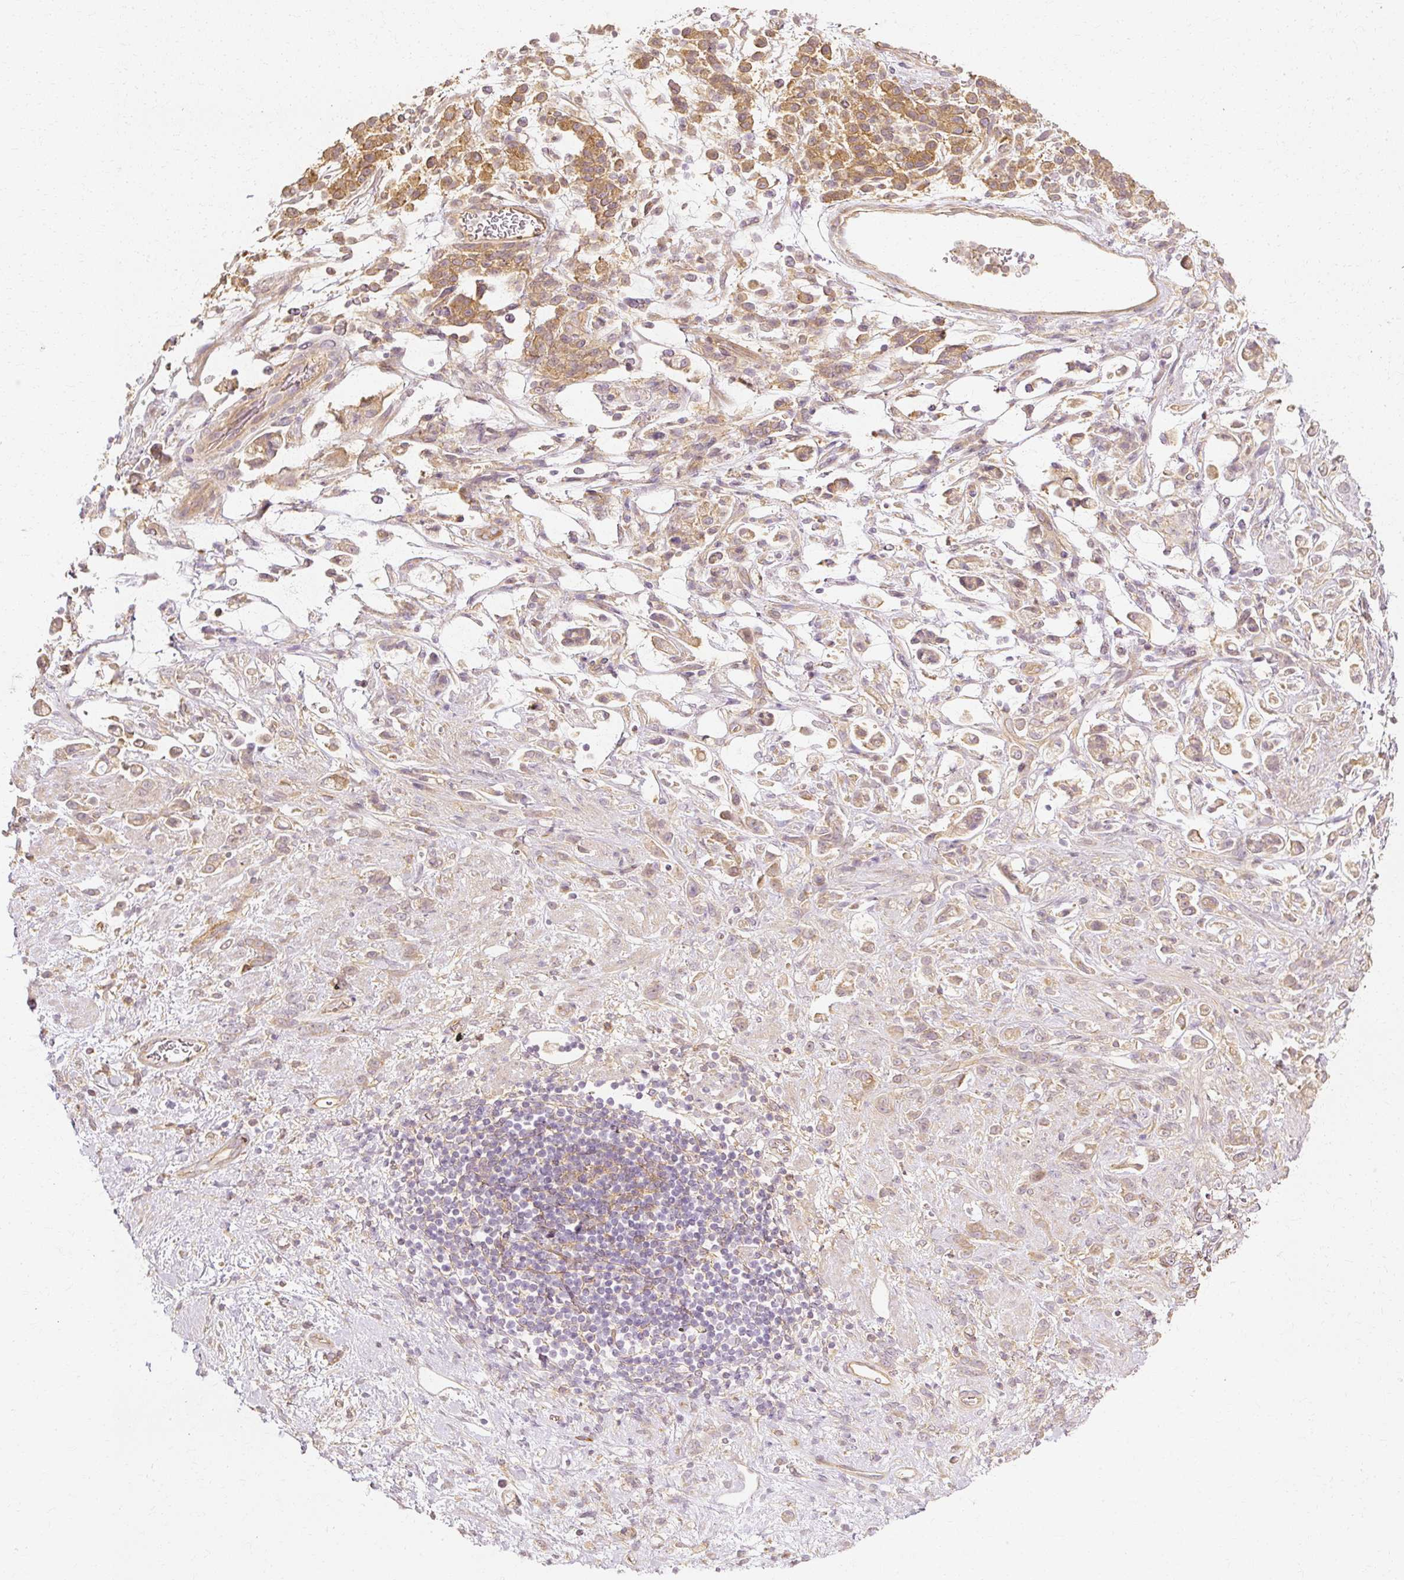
{"staining": {"intensity": "moderate", "quantity": ">75%", "location": "cytoplasmic/membranous"}, "tissue": "stomach cancer", "cell_type": "Tumor cells", "image_type": "cancer", "snomed": [{"axis": "morphology", "description": "Adenocarcinoma, NOS"}, {"axis": "topography", "description": "Stomach"}], "caption": "Immunohistochemistry (IHC) of stomach cancer (adenocarcinoma) exhibits medium levels of moderate cytoplasmic/membranous positivity in about >75% of tumor cells.", "gene": "GNAQ", "patient": {"sex": "female", "age": 60}}